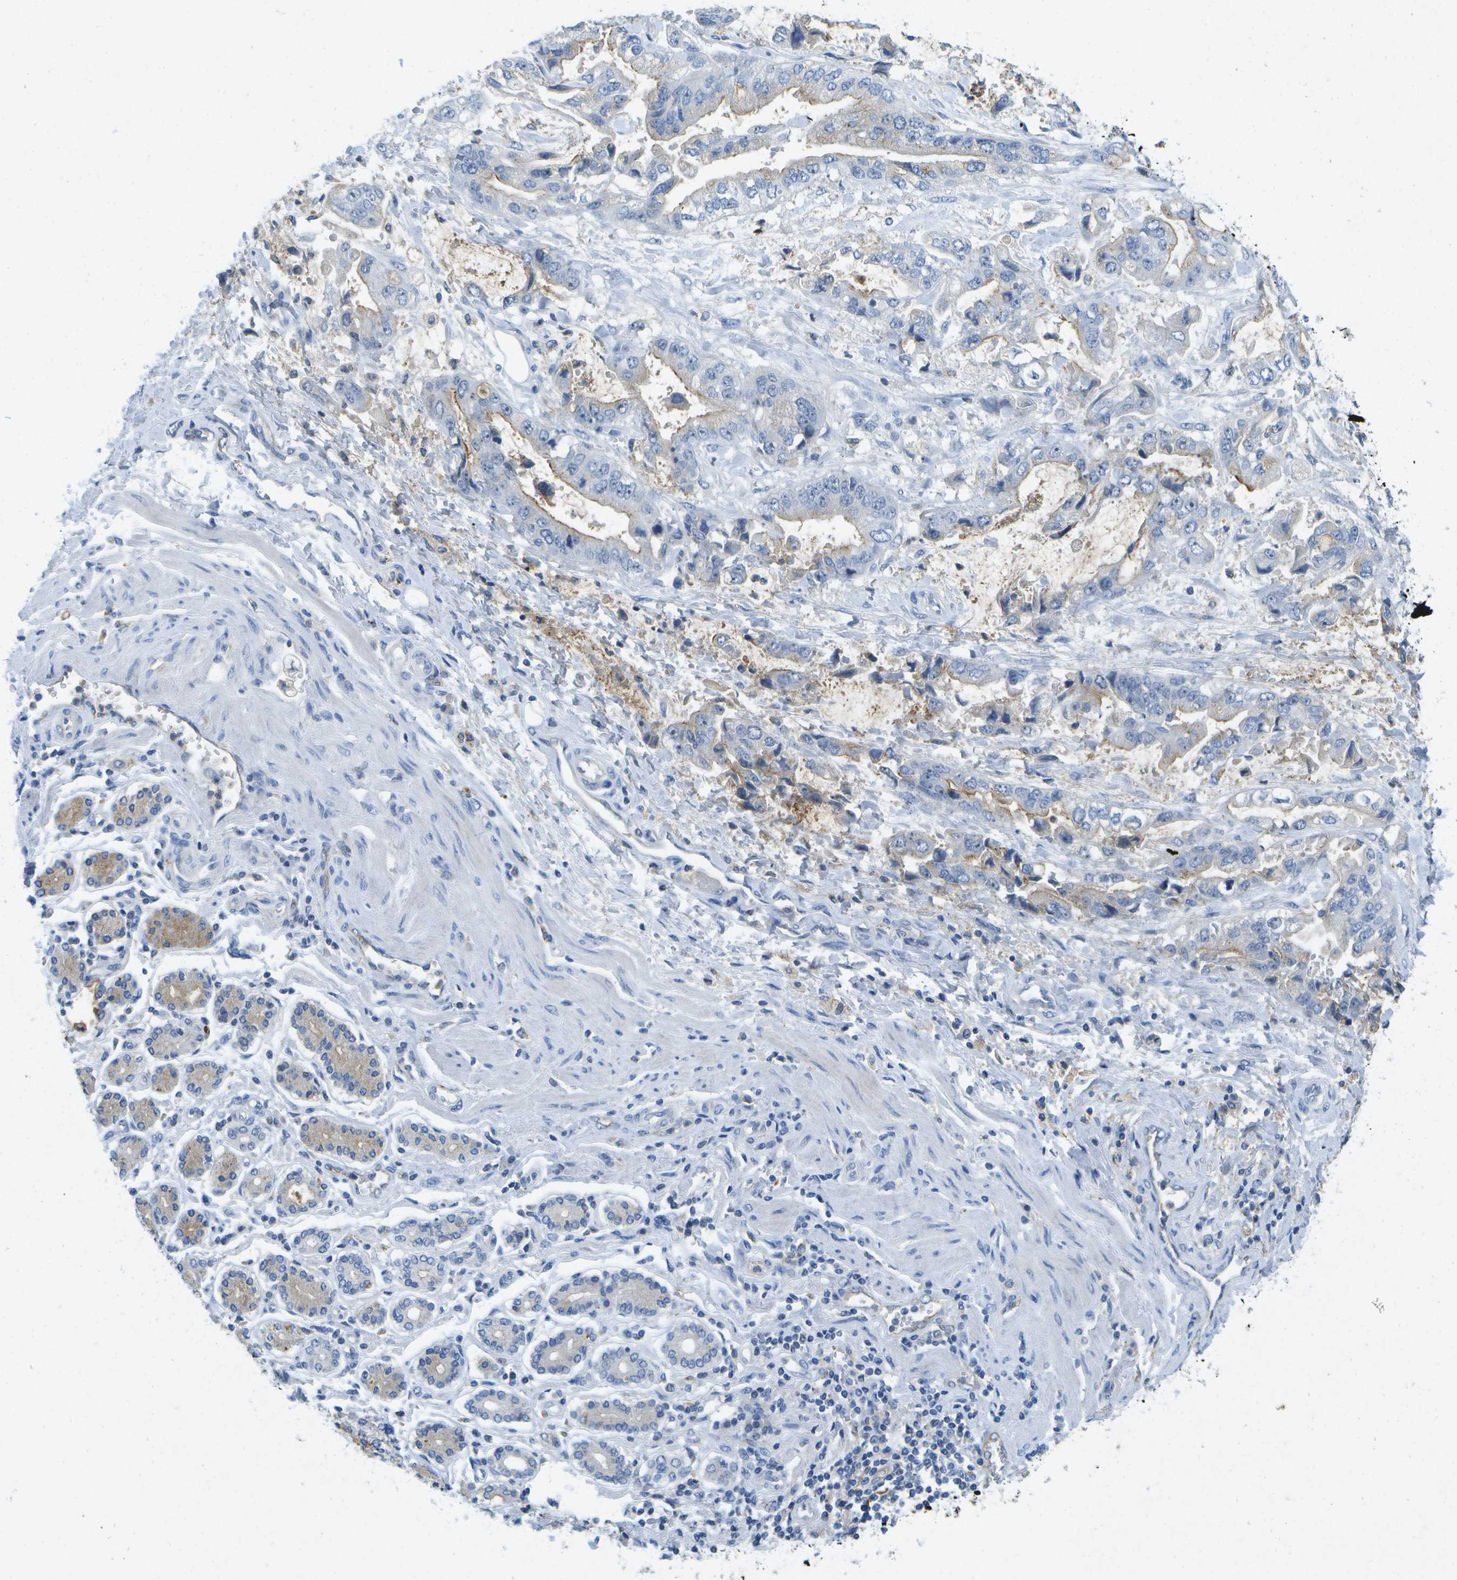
{"staining": {"intensity": "moderate", "quantity": "<25%", "location": "cytoplasmic/membranous"}, "tissue": "stomach cancer", "cell_type": "Tumor cells", "image_type": "cancer", "snomed": [{"axis": "morphology", "description": "Normal tissue, NOS"}, {"axis": "morphology", "description": "Adenocarcinoma, NOS"}, {"axis": "topography", "description": "Stomach"}], "caption": "This is an image of IHC staining of stomach adenocarcinoma, which shows moderate positivity in the cytoplasmic/membranous of tumor cells.", "gene": "LIPG", "patient": {"sex": "male", "age": 62}}